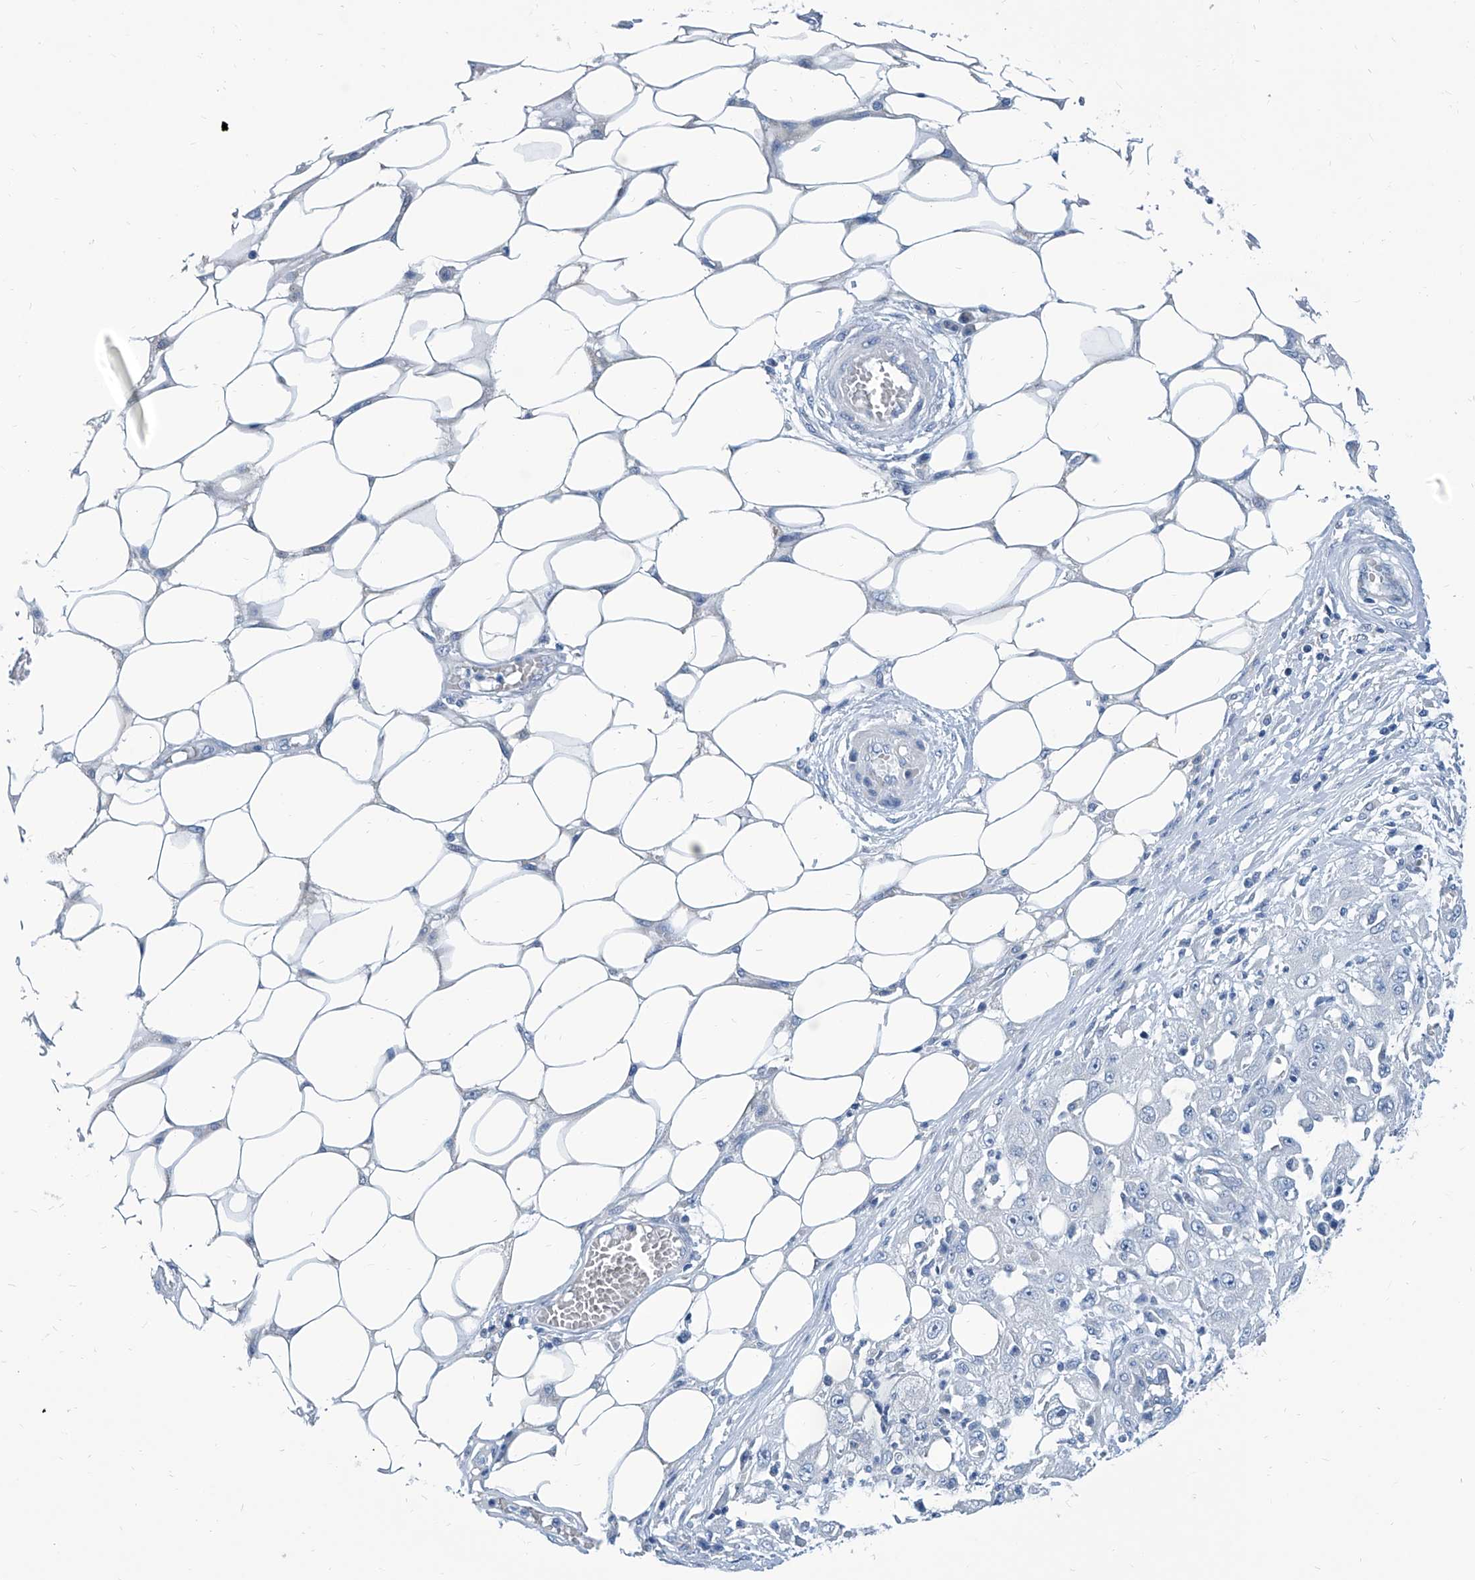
{"staining": {"intensity": "negative", "quantity": "none", "location": "none"}, "tissue": "skin cancer", "cell_type": "Tumor cells", "image_type": "cancer", "snomed": [{"axis": "morphology", "description": "Squamous cell carcinoma, NOS"}, {"axis": "morphology", "description": "Squamous cell carcinoma, metastatic, NOS"}, {"axis": "topography", "description": "Skin"}, {"axis": "topography", "description": "Lymph node"}], "caption": "The immunohistochemistry photomicrograph has no significant positivity in tumor cells of skin cancer (squamous cell carcinoma) tissue.", "gene": "ZNF519", "patient": {"sex": "male", "age": 75}}